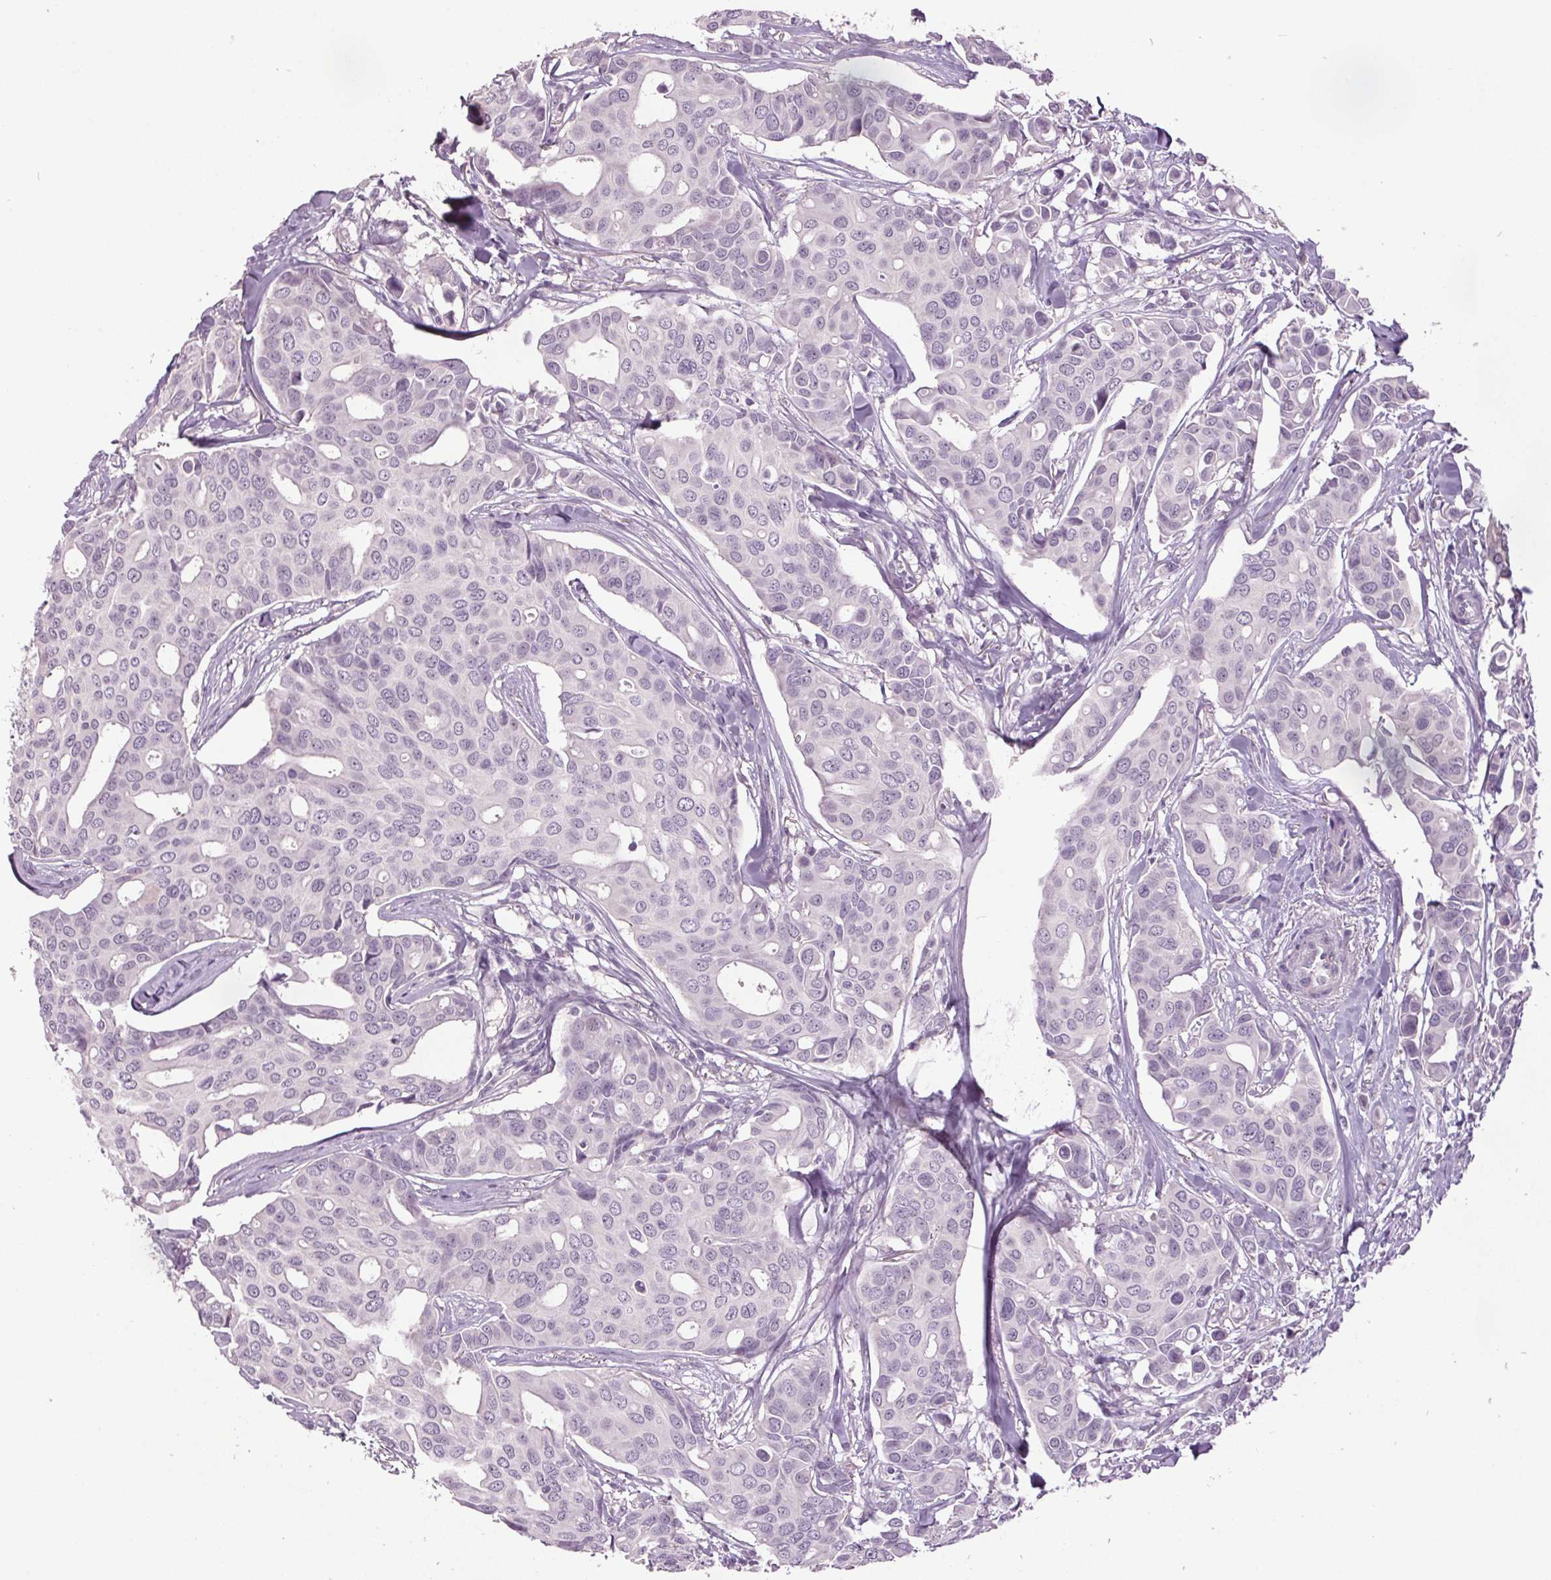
{"staining": {"intensity": "negative", "quantity": "none", "location": "none"}, "tissue": "breast cancer", "cell_type": "Tumor cells", "image_type": "cancer", "snomed": [{"axis": "morphology", "description": "Duct carcinoma"}, {"axis": "topography", "description": "Breast"}], "caption": "Immunohistochemistry (IHC) image of human breast cancer (infiltrating ductal carcinoma) stained for a protein (brown), which reveals no positivity in tumor cells.", "gene": "C2orf16", "patient": {"sex": "female", "age": 54}}